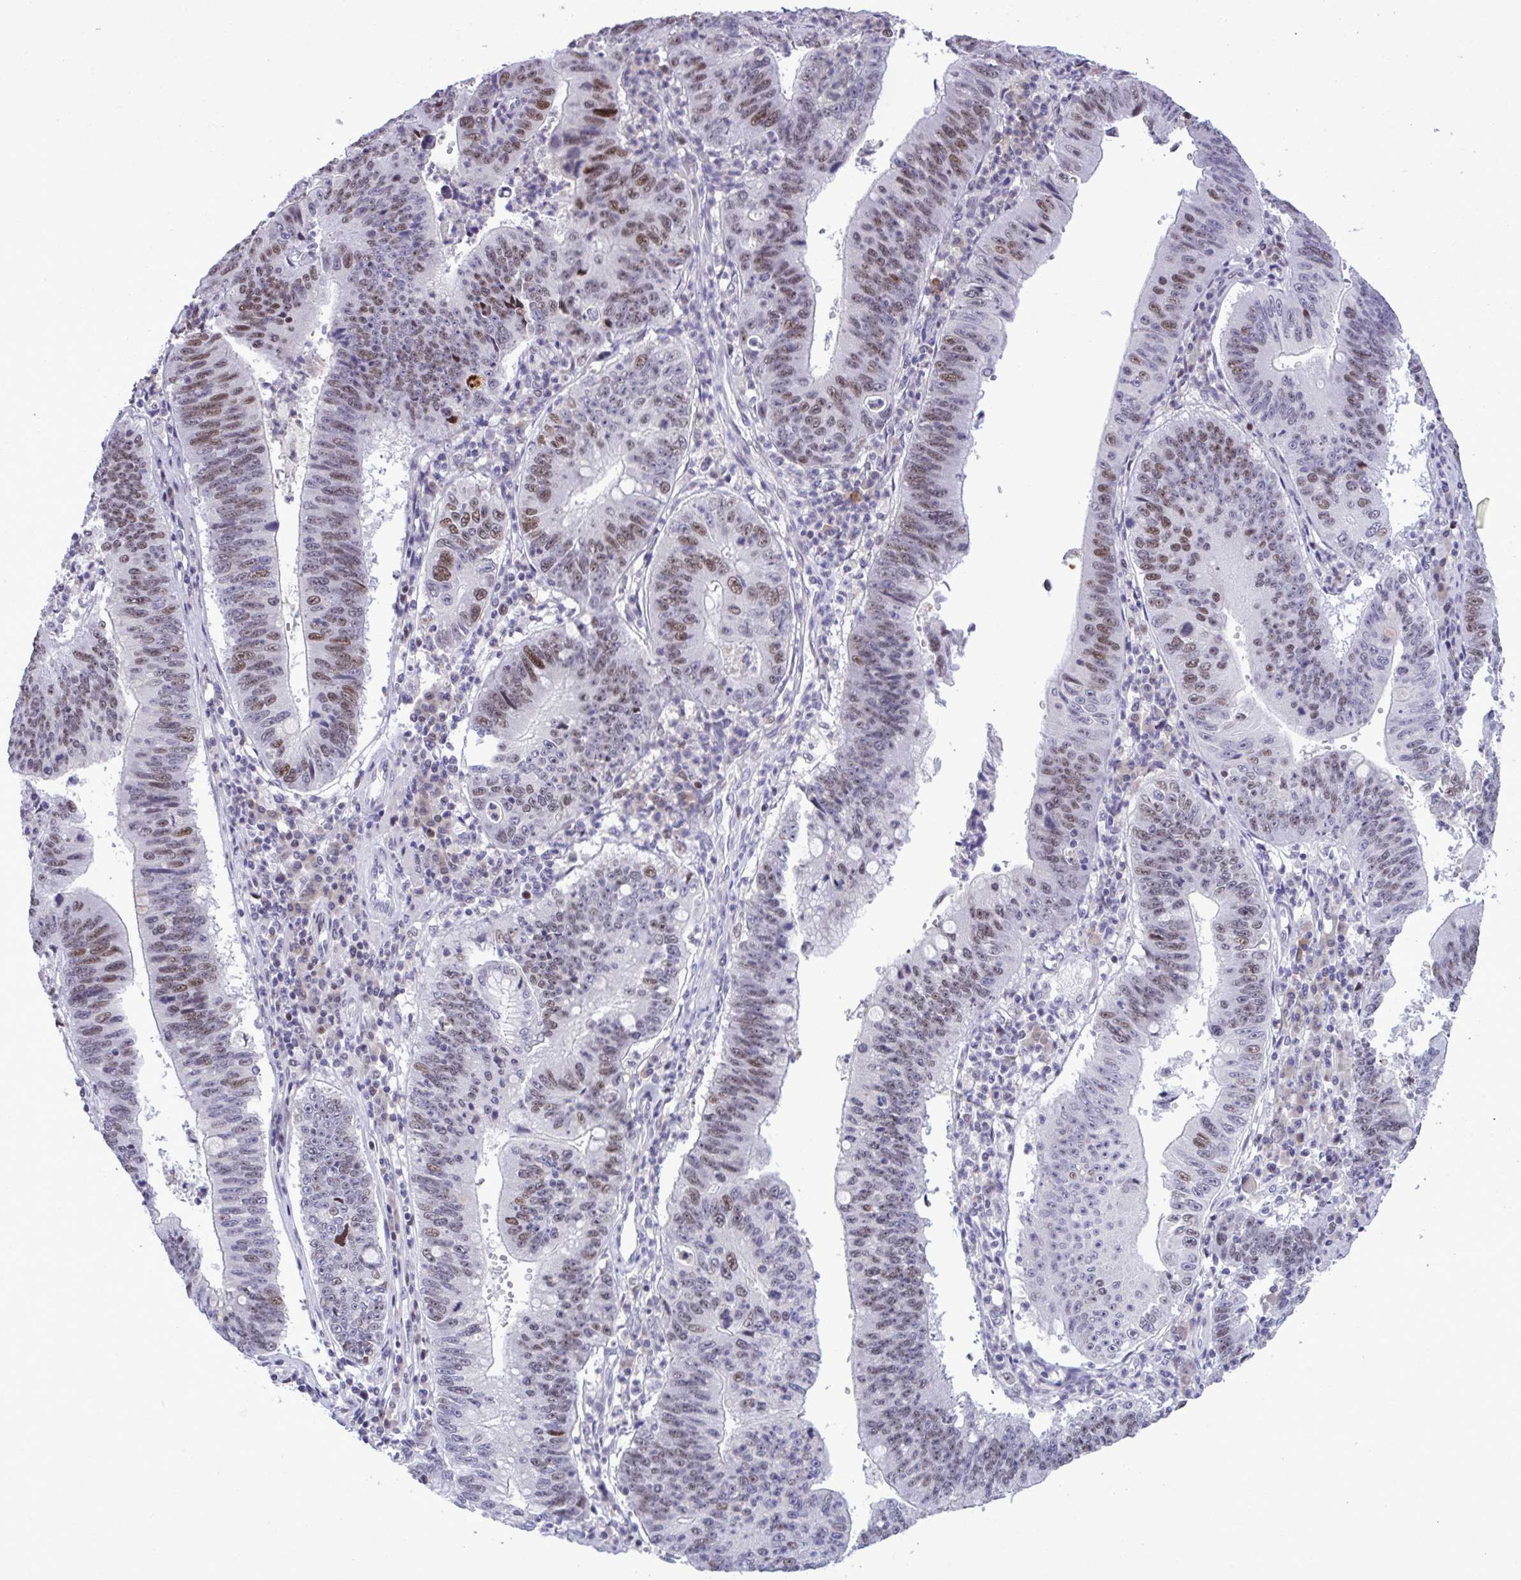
{"staining": {"intensity": "moderate", "quantity": "25%-75%", "location": "nuclear"}, "tissue": "stomach cancer", "cell_type": "Tumor cells", "image_type": "cancer", "snomed": [{"axis": "morphology", "description": "Adenocarcinoma, NOS"}, {"axis": "topography", "description": "Stomach"}], "caption": "Protein positivity by immunohistochemistry (IHC) exhibits moderate nuclear staining in about 25%-75% of tumor cells in adenocarcinoma (stomach).", "gene": "C1QL2", "patient": {"sex": "male", "age": 59}}